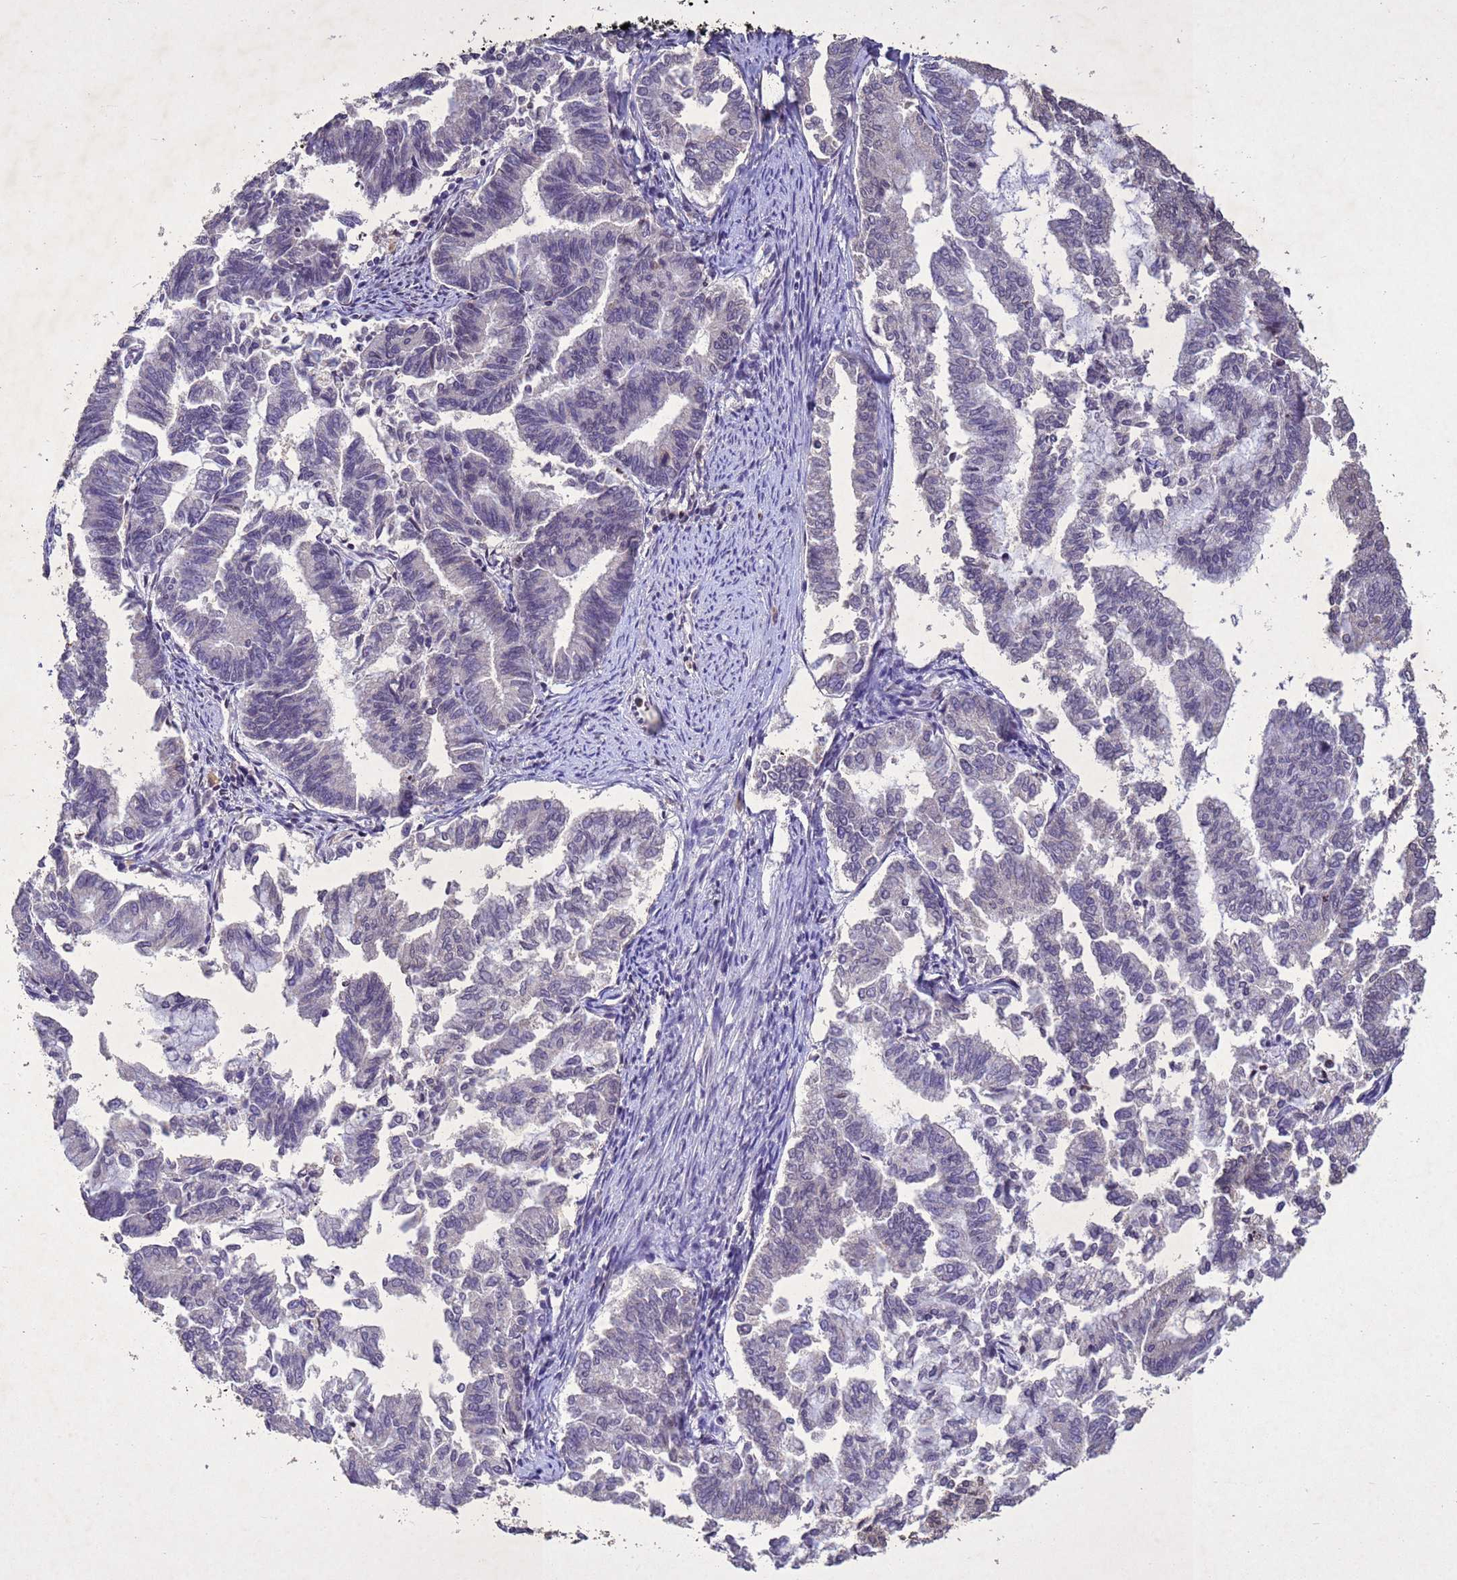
{"staining": {"intensity": "negative", "quantity": "none", "location": "none"}, "tissue": "endometrial cancer", "cell_type": "Tumor cells", "image_type": "cancer", "snomed": [{"axis": "morphology", "description": "Adenocarcinoma, NOS"}, {"axis": "topography", "description": "Endometrium"}], "caption": "Tumor cells are negative for protein expression in human adenocarcinoma (endometrial). (Brightfield microscopy of DAB (3,3'-diaminobenzidine) immunohistochemistry at high magnification).", "gene": "NLRP11", "patient": {"sex": "female", "age": 79}}